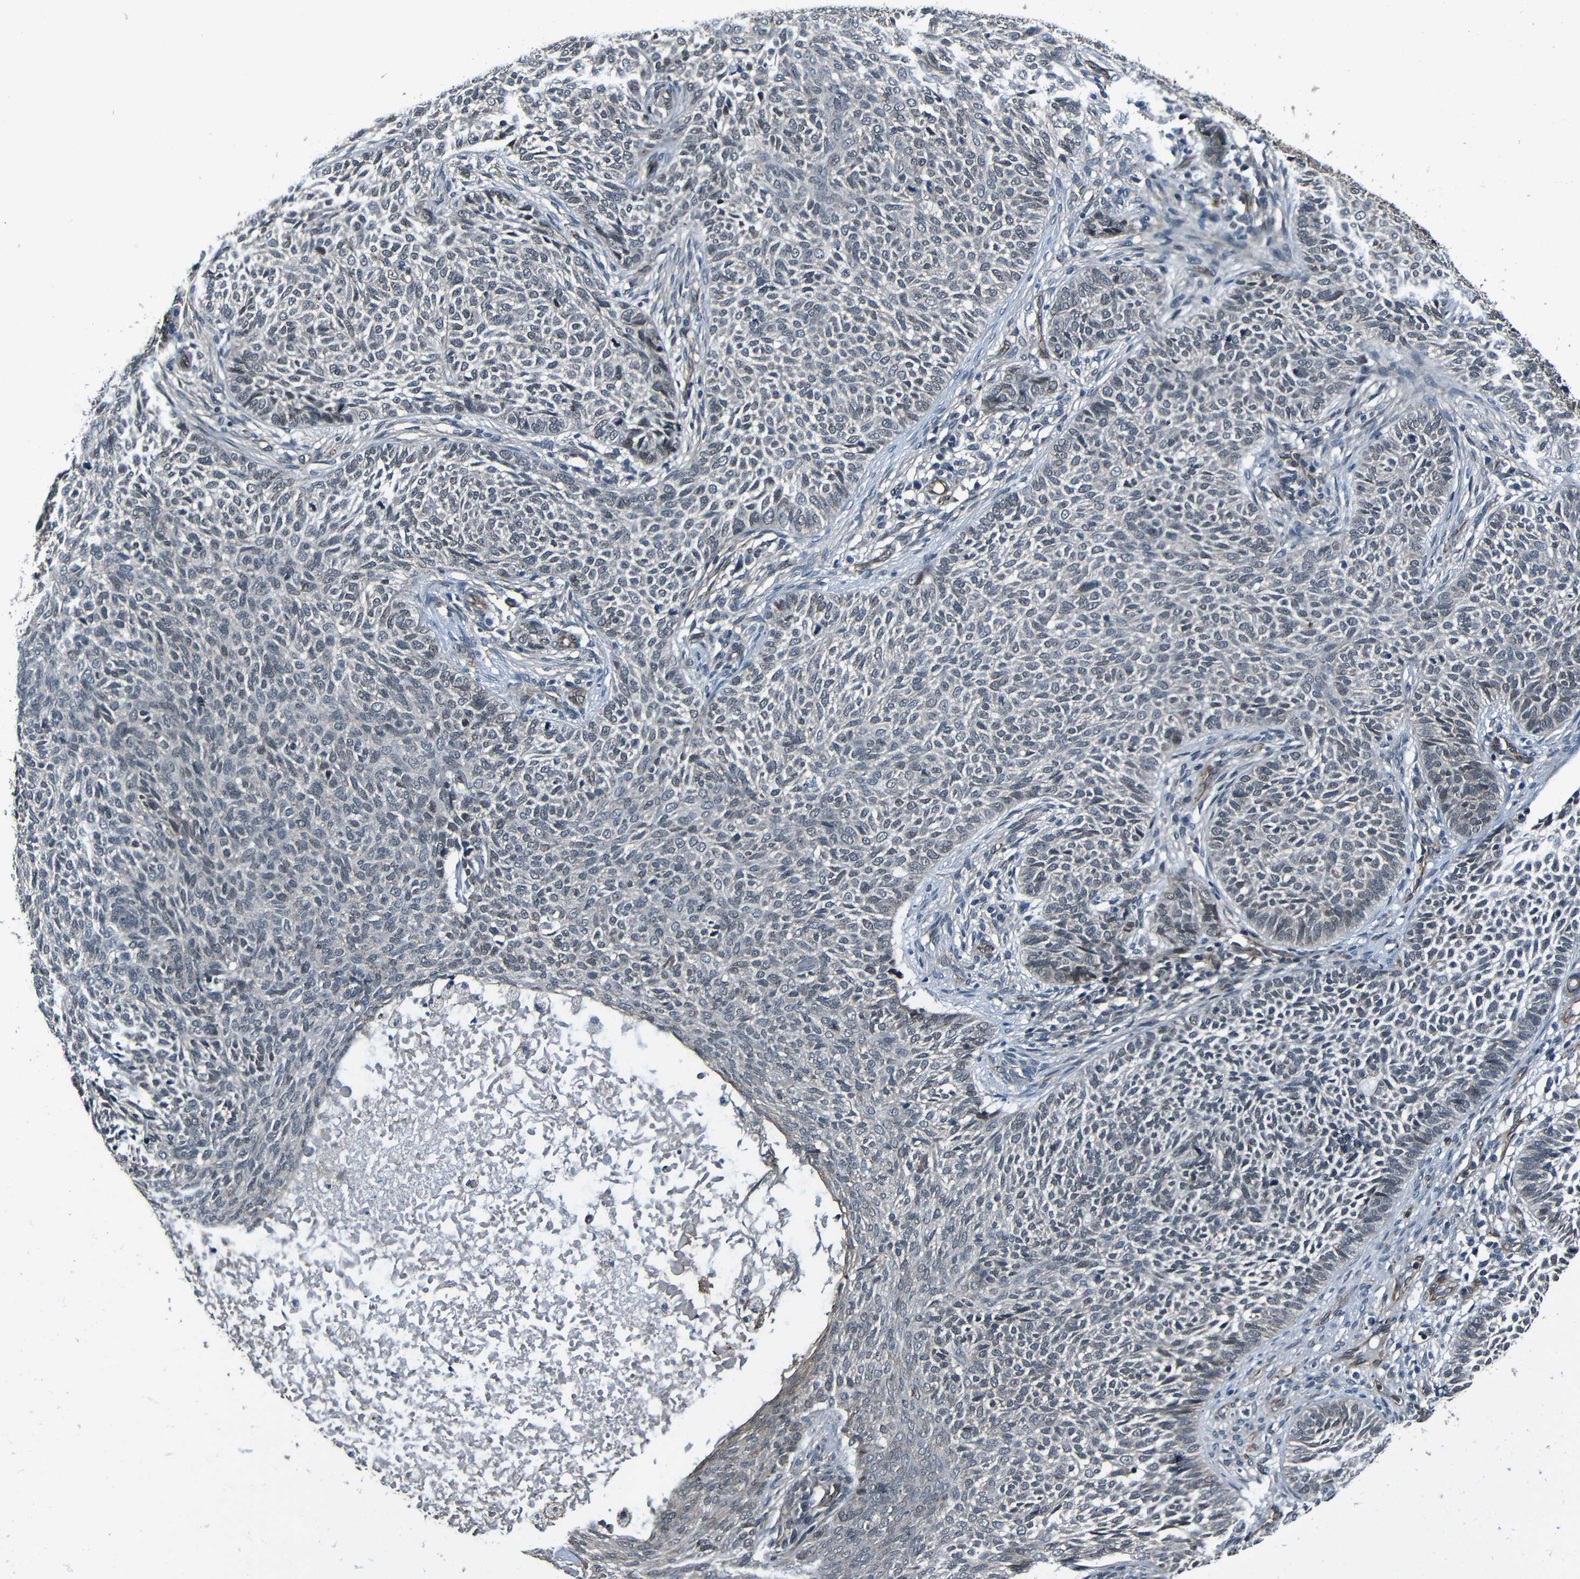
{"staining": {"intensity": "negative", "quantity": "none", "location": "none"}, "tissue": "skin cancer", "cell_type": "Tumor cells", "image_type": "cancer", "snomed": [{"axis": "morphology", "description": "Basal cell carcinoma"}, {"axis": "topography", "description": "Skin"}], "caption": "High power microscopy image of an immunohistochemistry micrograph of skin cancer, revealing no significant expression in tumor cells. (DAB IHC, high magnification).", "gene": "LGR5", "patient": {"sex": "male", "age": 87}}